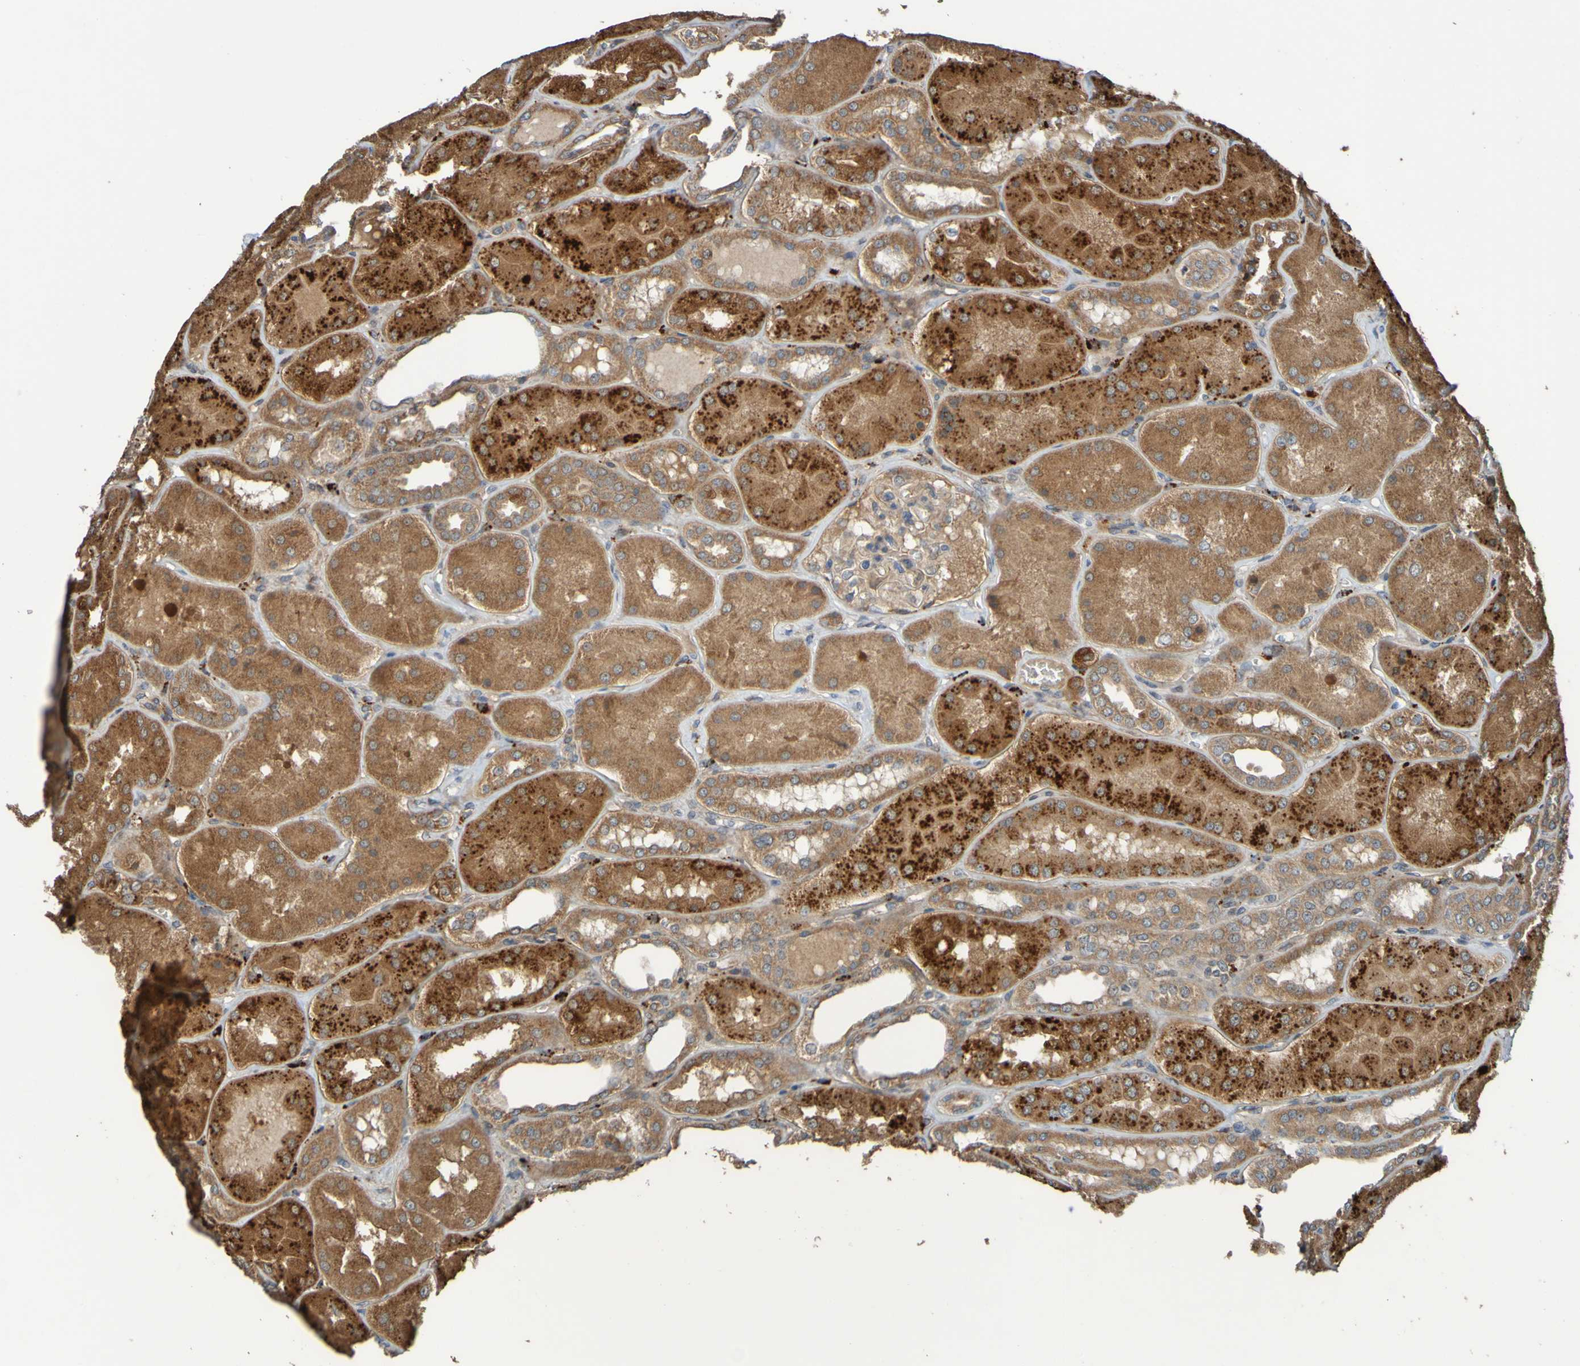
{"staining": {"intensity": "weak", "quantity": ">75%", "location": "cytoplasmic/membranous"}, "tissue": "kidney", "cell_type": "Cells in glomeruli", "image_type": "normal", "snomed": [{"axis": "morphology", "description": "Normal tissue, NOS"}, {"axis": "topography", "description": "Kidney"}], "caption": "Weak cytoplasmic/membranous positivity for a protein is identified in approximately >75% of cells in glomeruli of normal kidney using immunohistochemistry.", "gene": "UCN", "patient": {"sex": "female", "age": 56}}